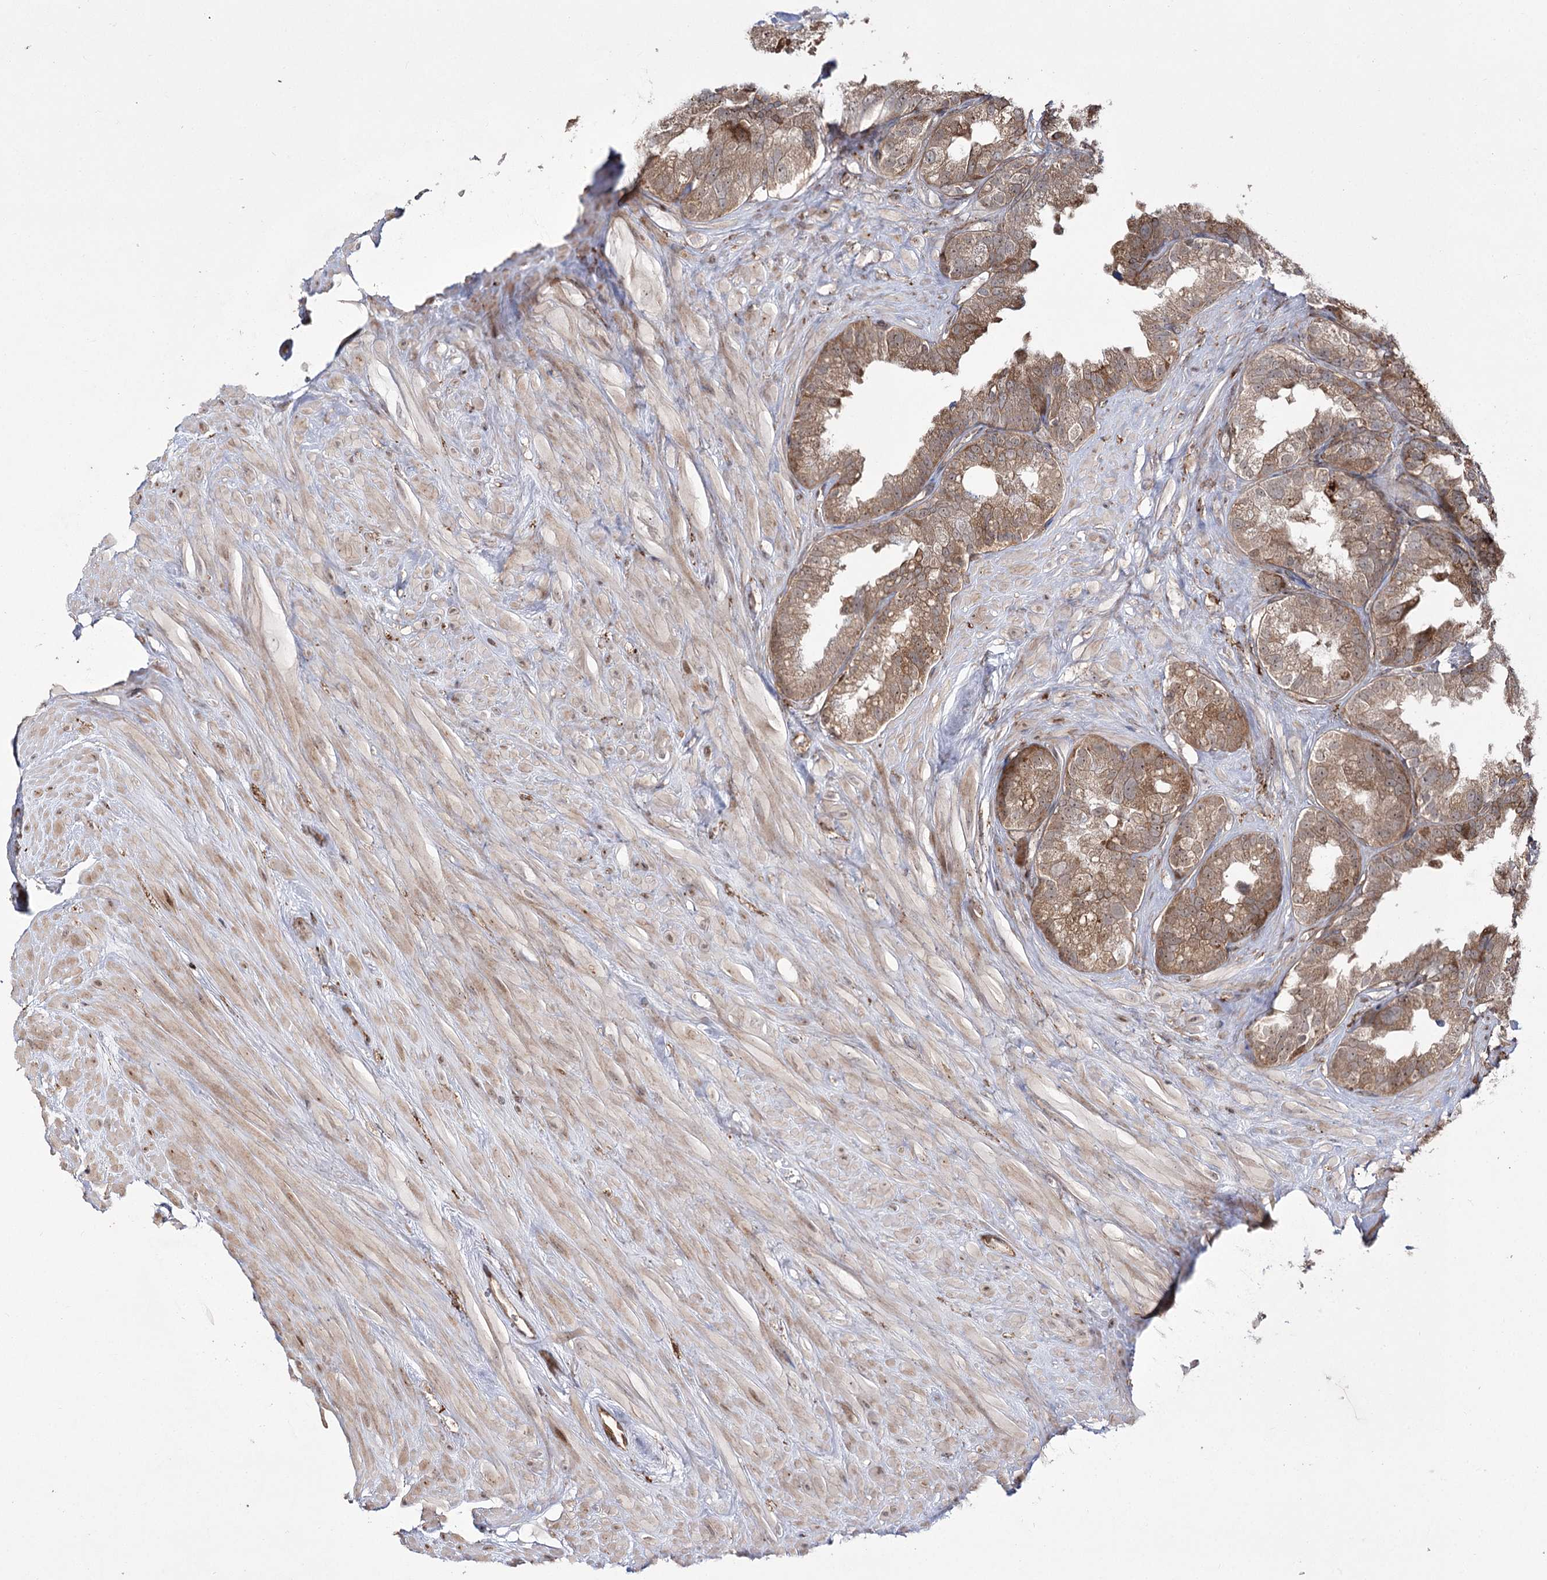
{"staining": {"intensity": "moderate", "quantity": ">75%", "location": "cytoplasmic/membranous"}, "tissue": "seminal vesicle", "cell_type": "Glandular cells", "image_type": "normal", "snomed": [{"axis": "morphology", "description": "Normal tissue, NOS"}, {"axis": "topography", "description": "Seminal veicle"}], "caption": "The micrograph shows staining of benign seminal vesicle, revealing moderate cytoplasmic/membranous protein positivity (brown color) within glandular cells.", "gene": "FANCL", "patient": {"sex": "male", "age": 80}}